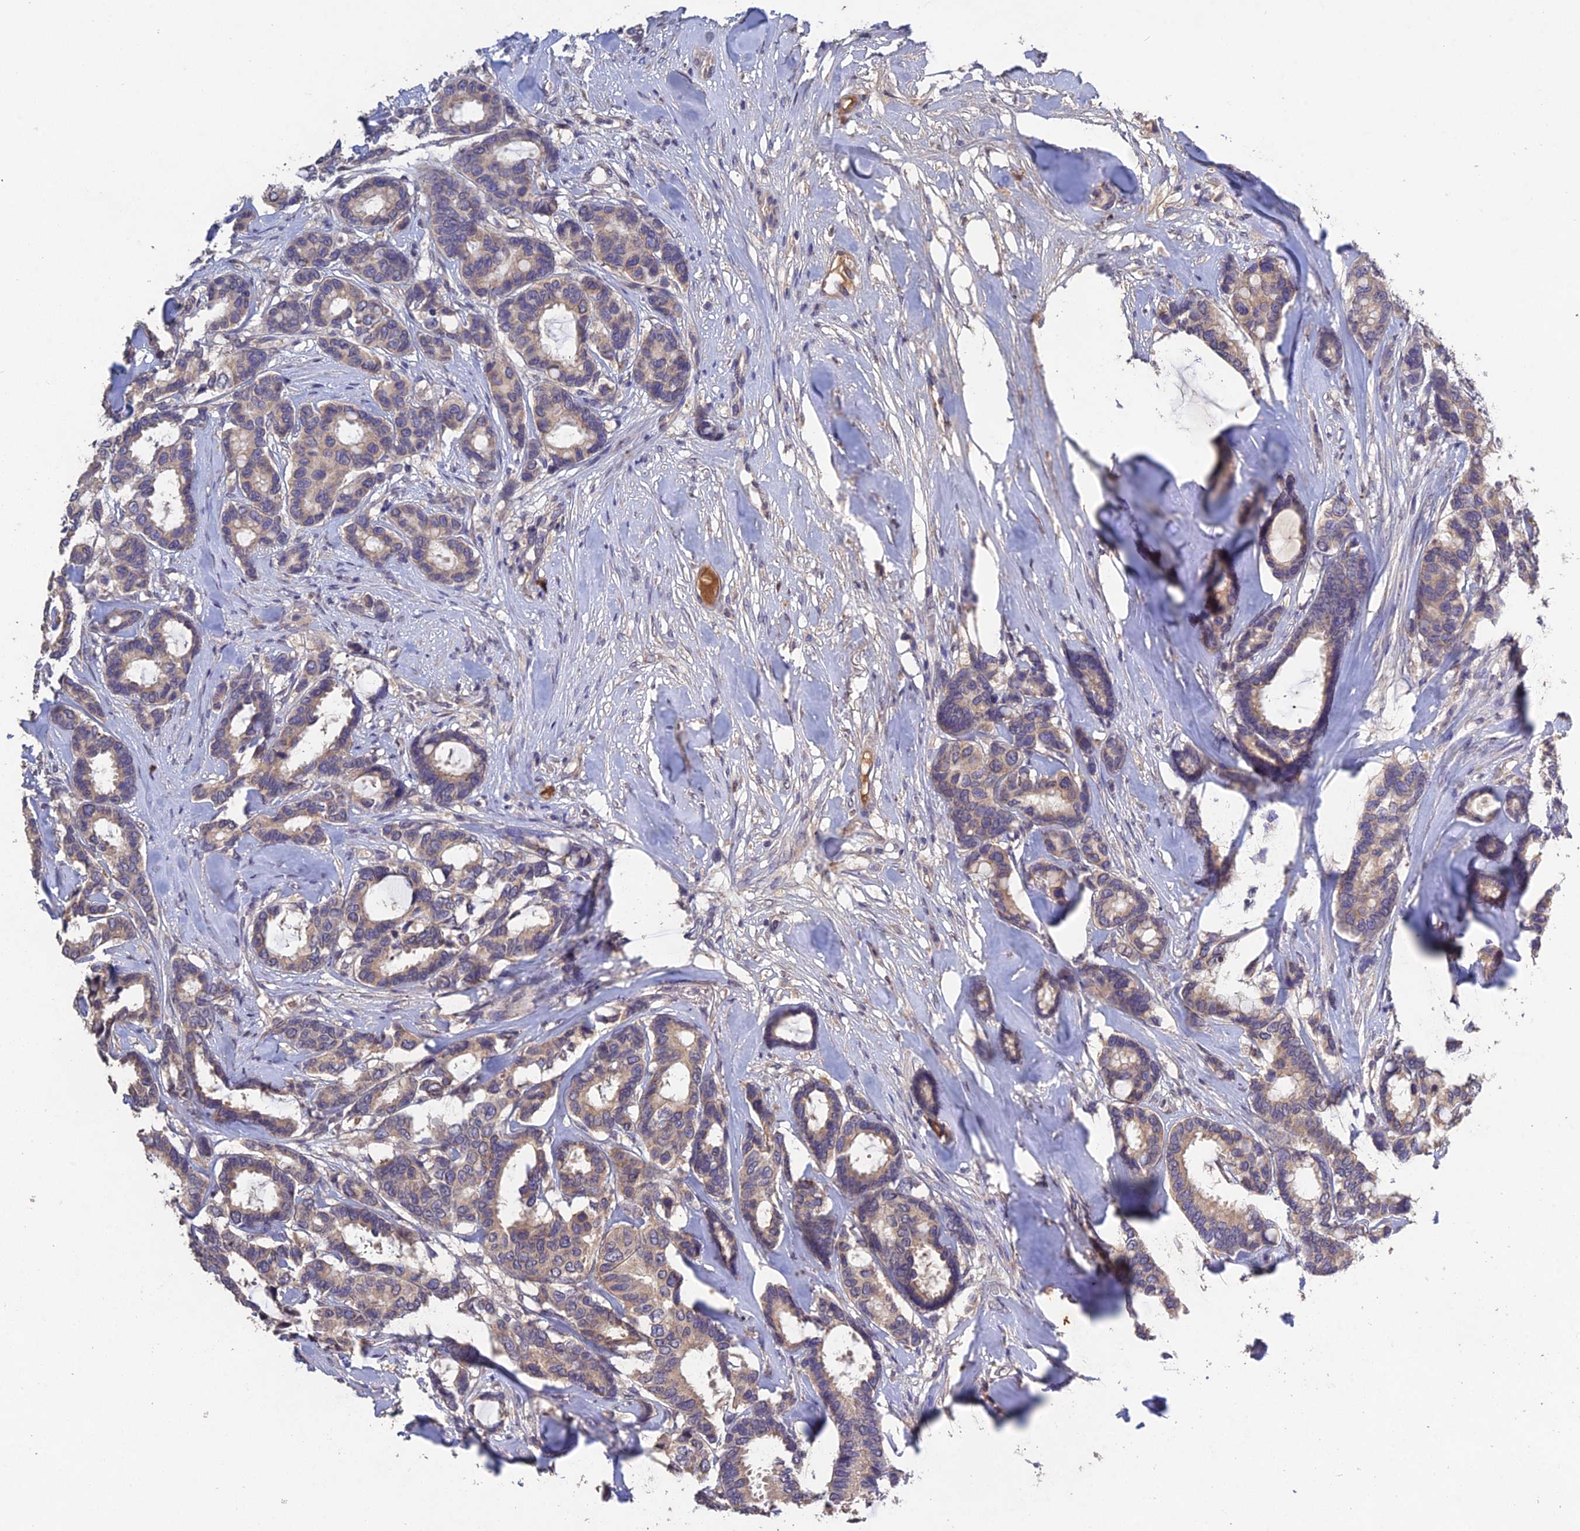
{"staining": {"intensity": "weak", "quantity": ">75%", "location": "cytoplasmic/membranous"}, "tissue": "breast cancer", "cell_type": "Tumor cells", "image_type": "cancer", "snomed": [{"axis": "morphology", "description": "Duct carcinoma"}, {"axis": "topography", "description": "Breast"}], "caption": "This image shows breast cancer stained with immunohistochemistry to label a protein in brown. The cytoplasmic/membranous of tumor cells show weak positivity for the protein. Nuclei are counter-stained blue.", "gene": "SLC39A13", "patient": {"sex": "female", "age": 87}}